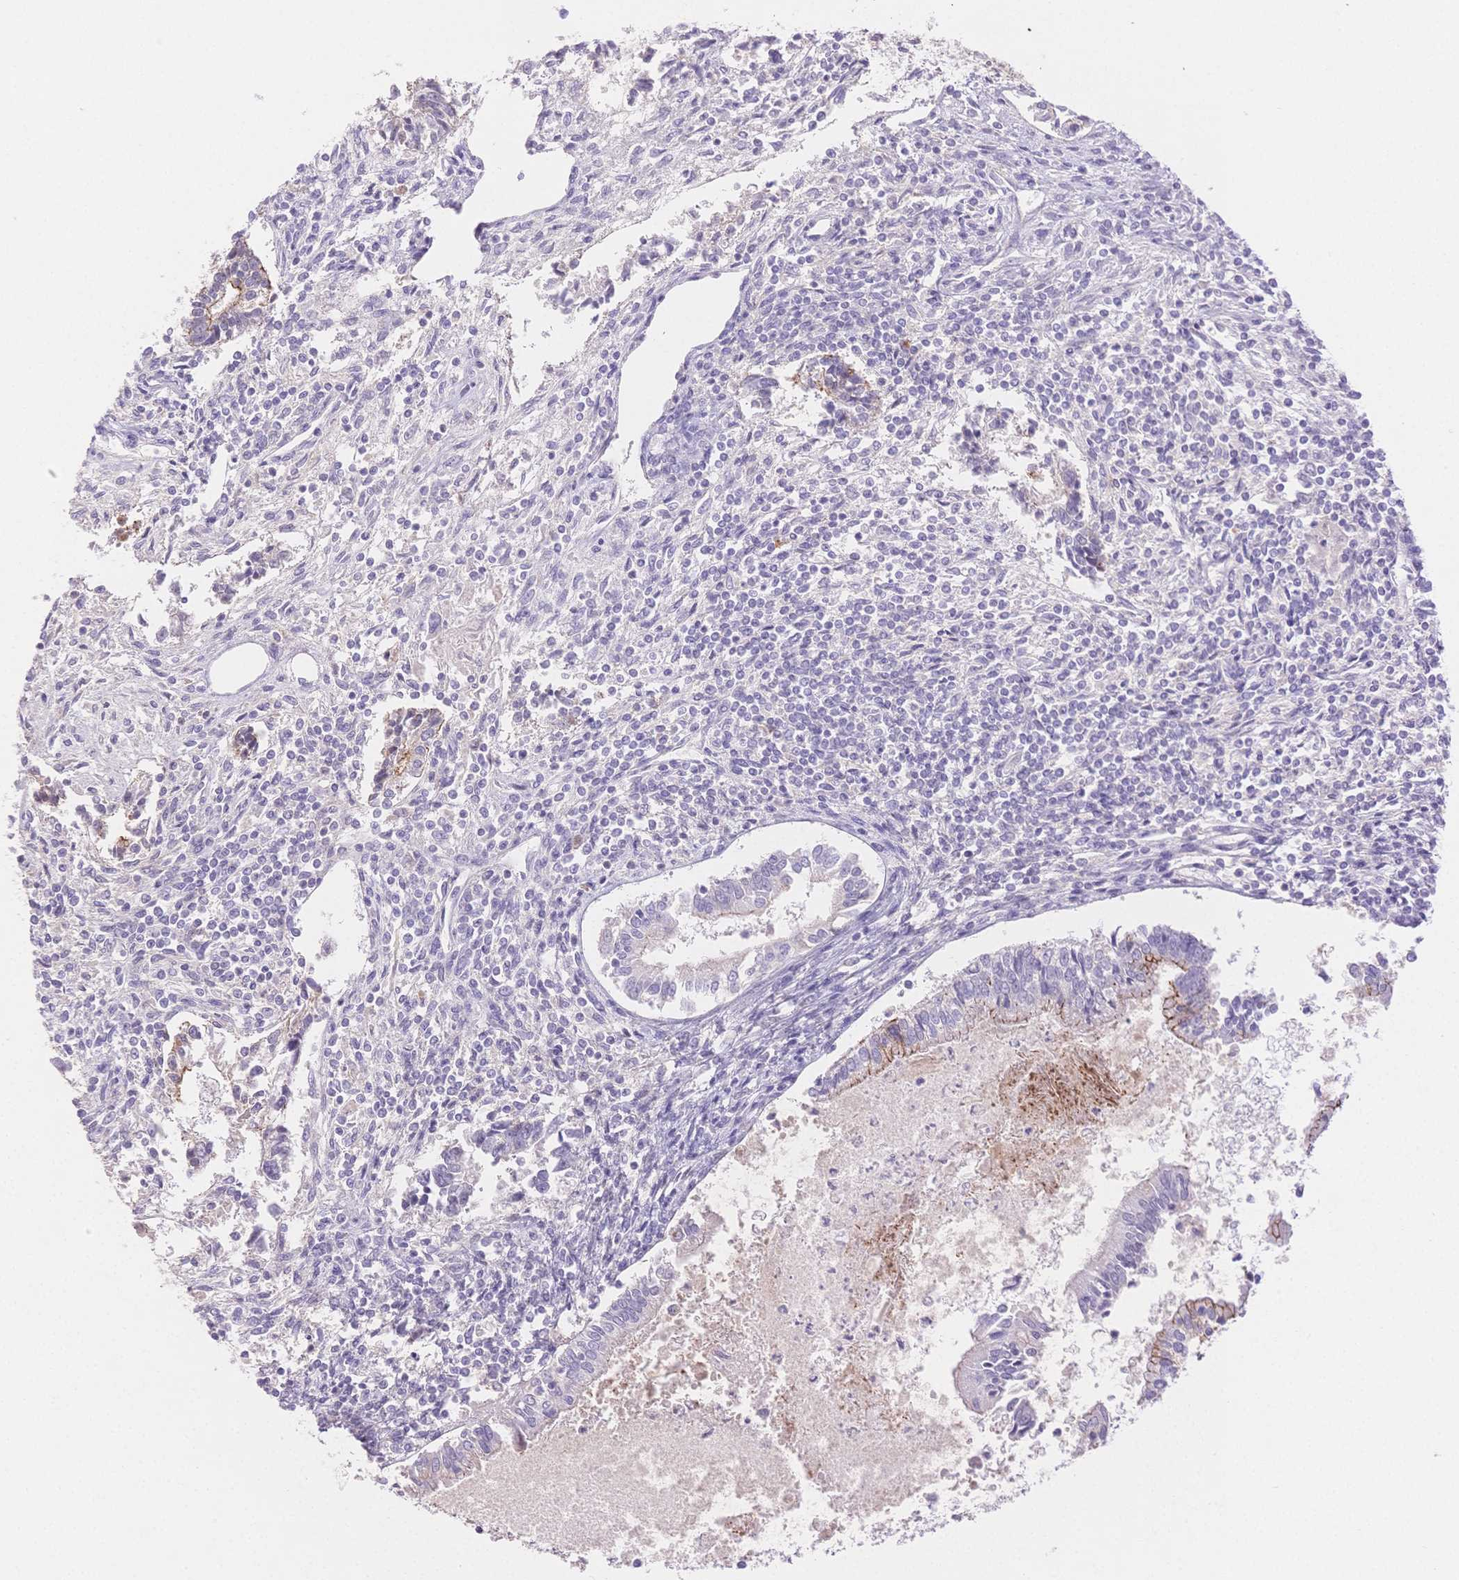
{"staining": {"intensity": "weak", "quantity": "<25%", "location": "cytoplasmic/membranous"}, "tissue": "testis cancer", "cell_type": "Tumor cells", "image_type": "cancer", "snomed": [{"axis": "morphology", "description": "Carcinoma, Embryonal, NOS"}, {"axis": "topography", "description": "Testis"}], "caption": "Tumor cells show no significant expression in testis embryonal carcinoma. Nuclei are stained in blue.", "gene": "WDR54", "patient": {"sex": "male", "age": 37}}